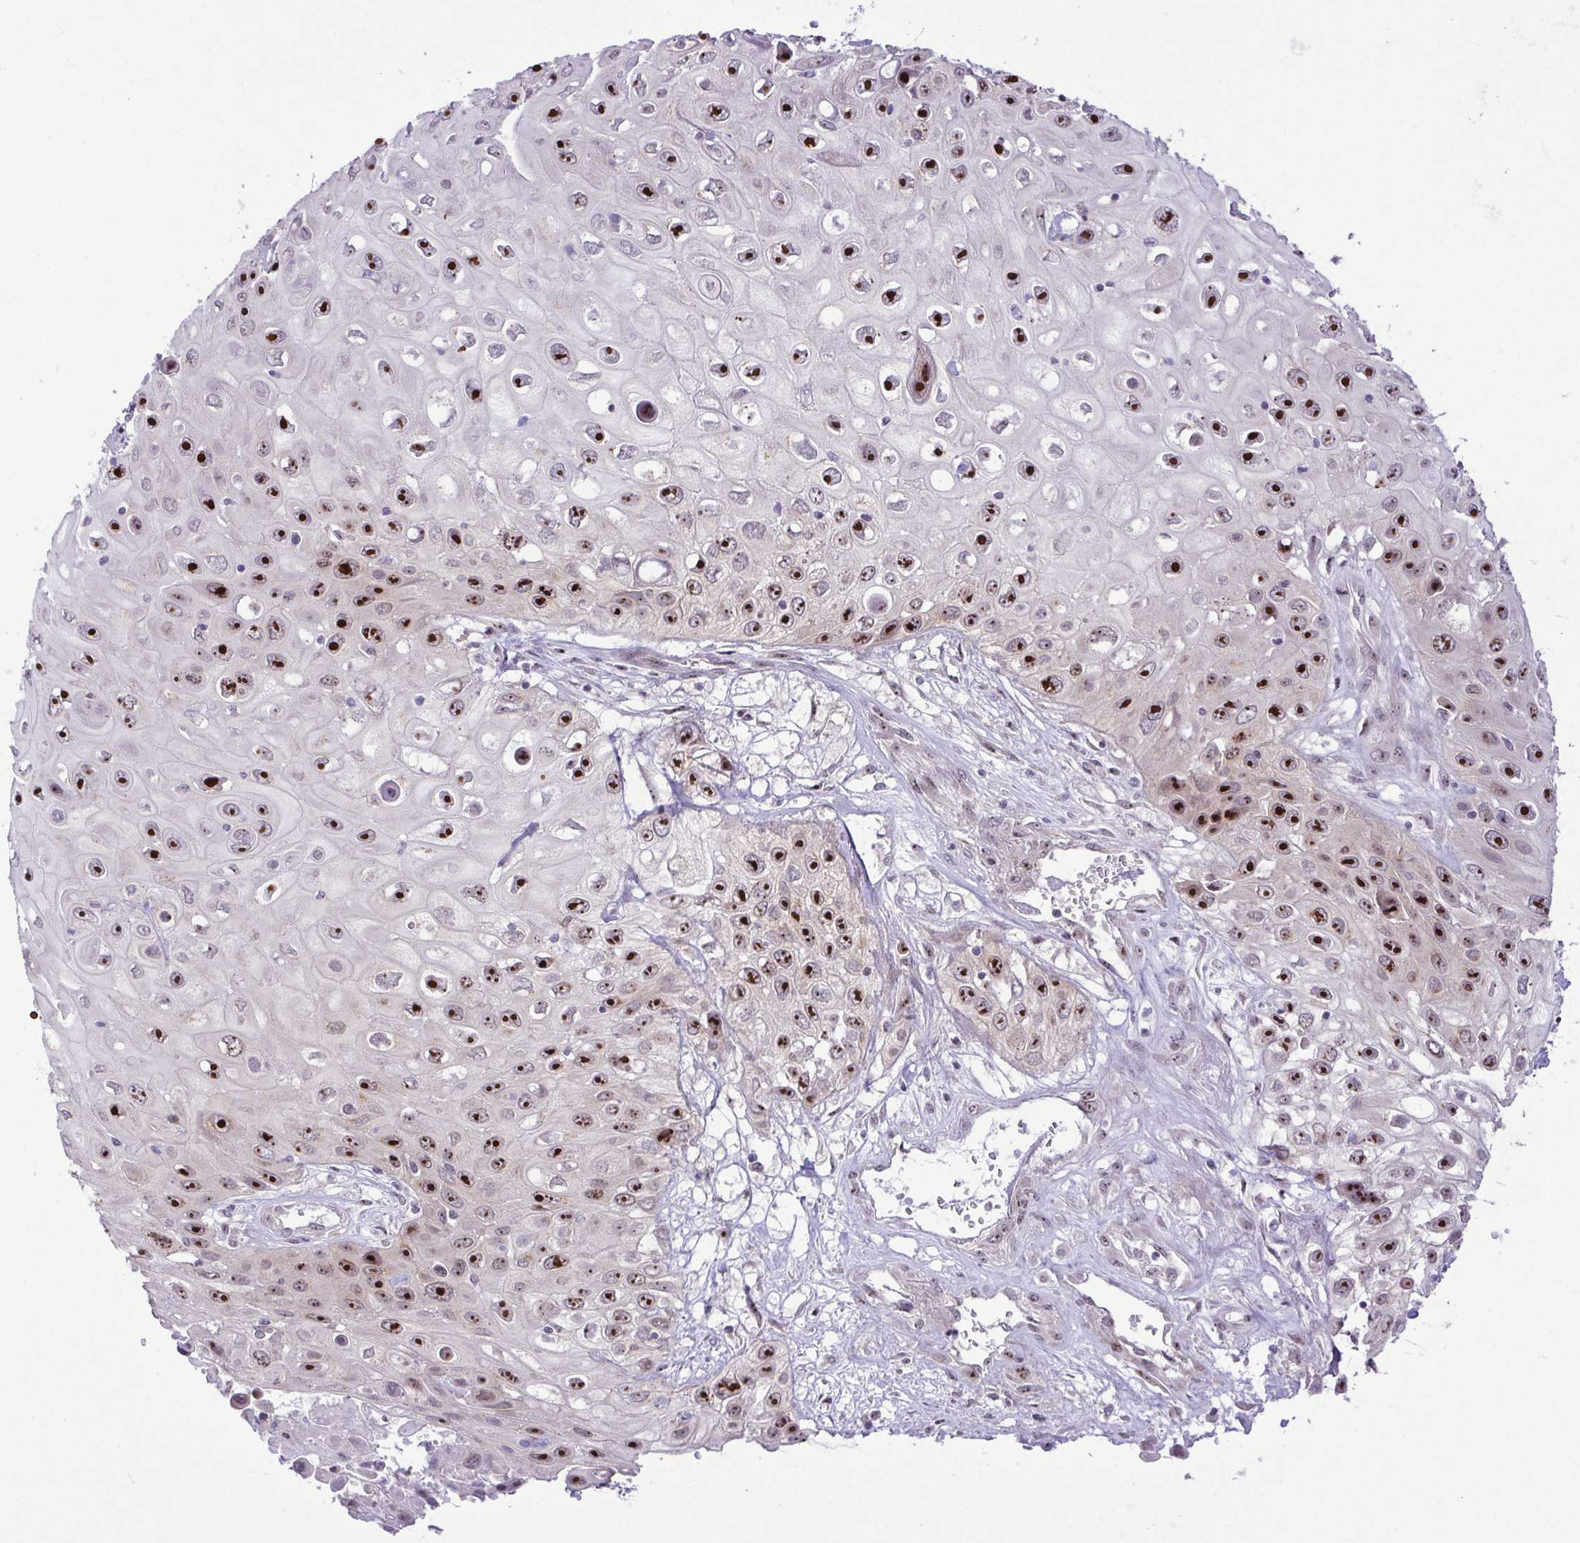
{"staining": {"intensity": "strong", "quantity": ">75%", "location": "nuclear"}, "tissue": "skin cancer", "cell_type": "Tumor cells", "image_type": "cancer", "snomed": [{"axis": "morphology", "description": "Squamous cell carcinoma, NOS"}, {"axis": "topography", "description": "Skin"}], "caption": "Tumor cells show high levels of strong nuclear positivity in about >75% of cells in human squamous cell carcinoma (skin). Immunohistochemistry (ihc) stains the protein in brown and the nuclei are stained blue.", "gene": "RSL24D1", "patient": {"sex": "male", "age": 82}}